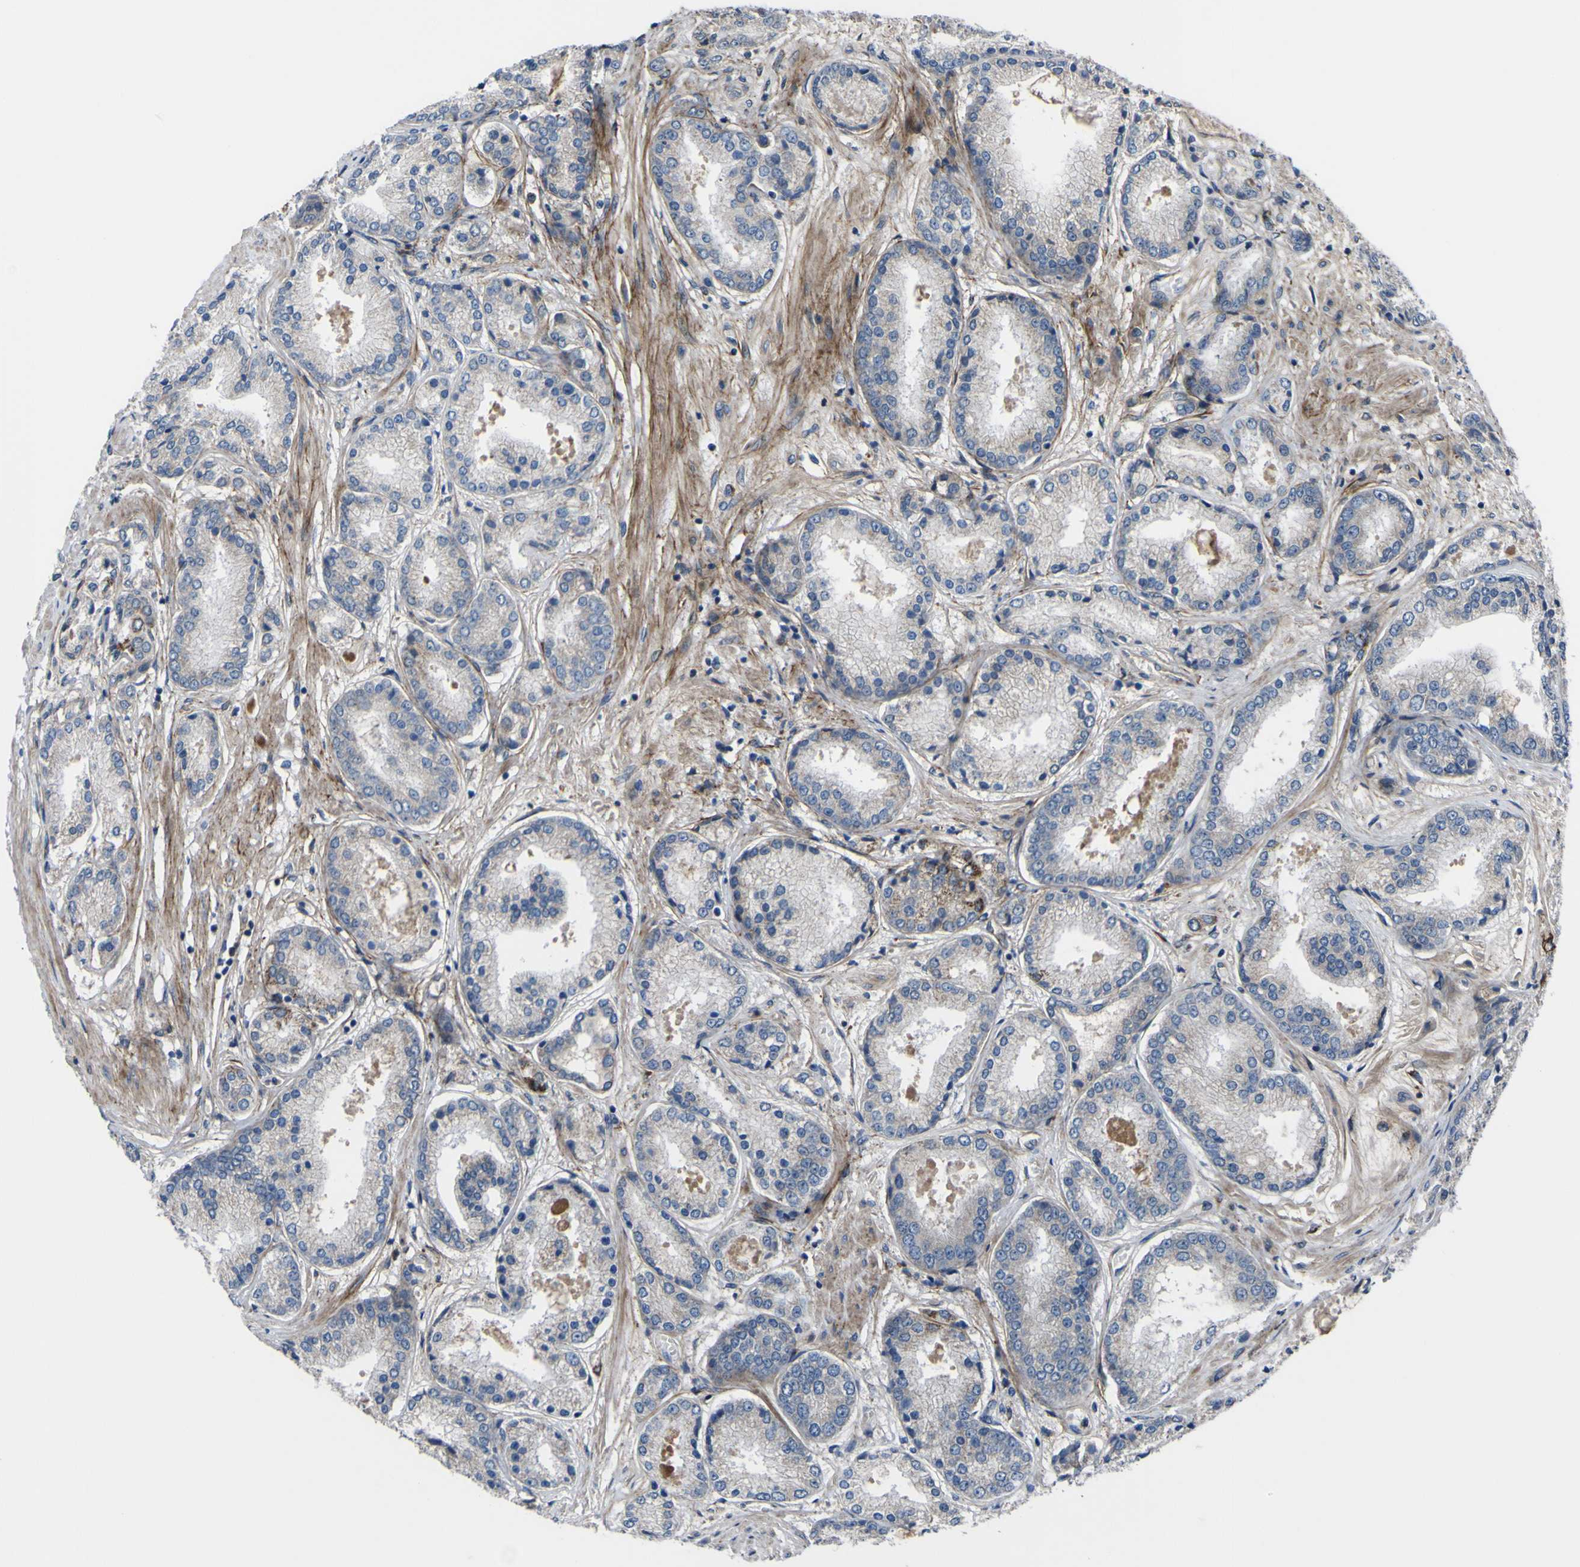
{"staining": {"intensity": "negative", "quantity": "none", "location": "none"}, "tissue": "prostate cancer", "cell_type": "Tumor cells", "image_type": "cancer", "snomed": [{"axis": "morphology", "description": "Adenocarcinoma, High grade"}, {"axis": "topography", "description": "Prostate"}], "caption": "A high-resolution micrograph shows immunohistochemistry staining of prostate cancer, which demonstrates no significant staining in tumor cells.", "gene": "GPLD1", "patient": {"sex": "male", "age": 59}}